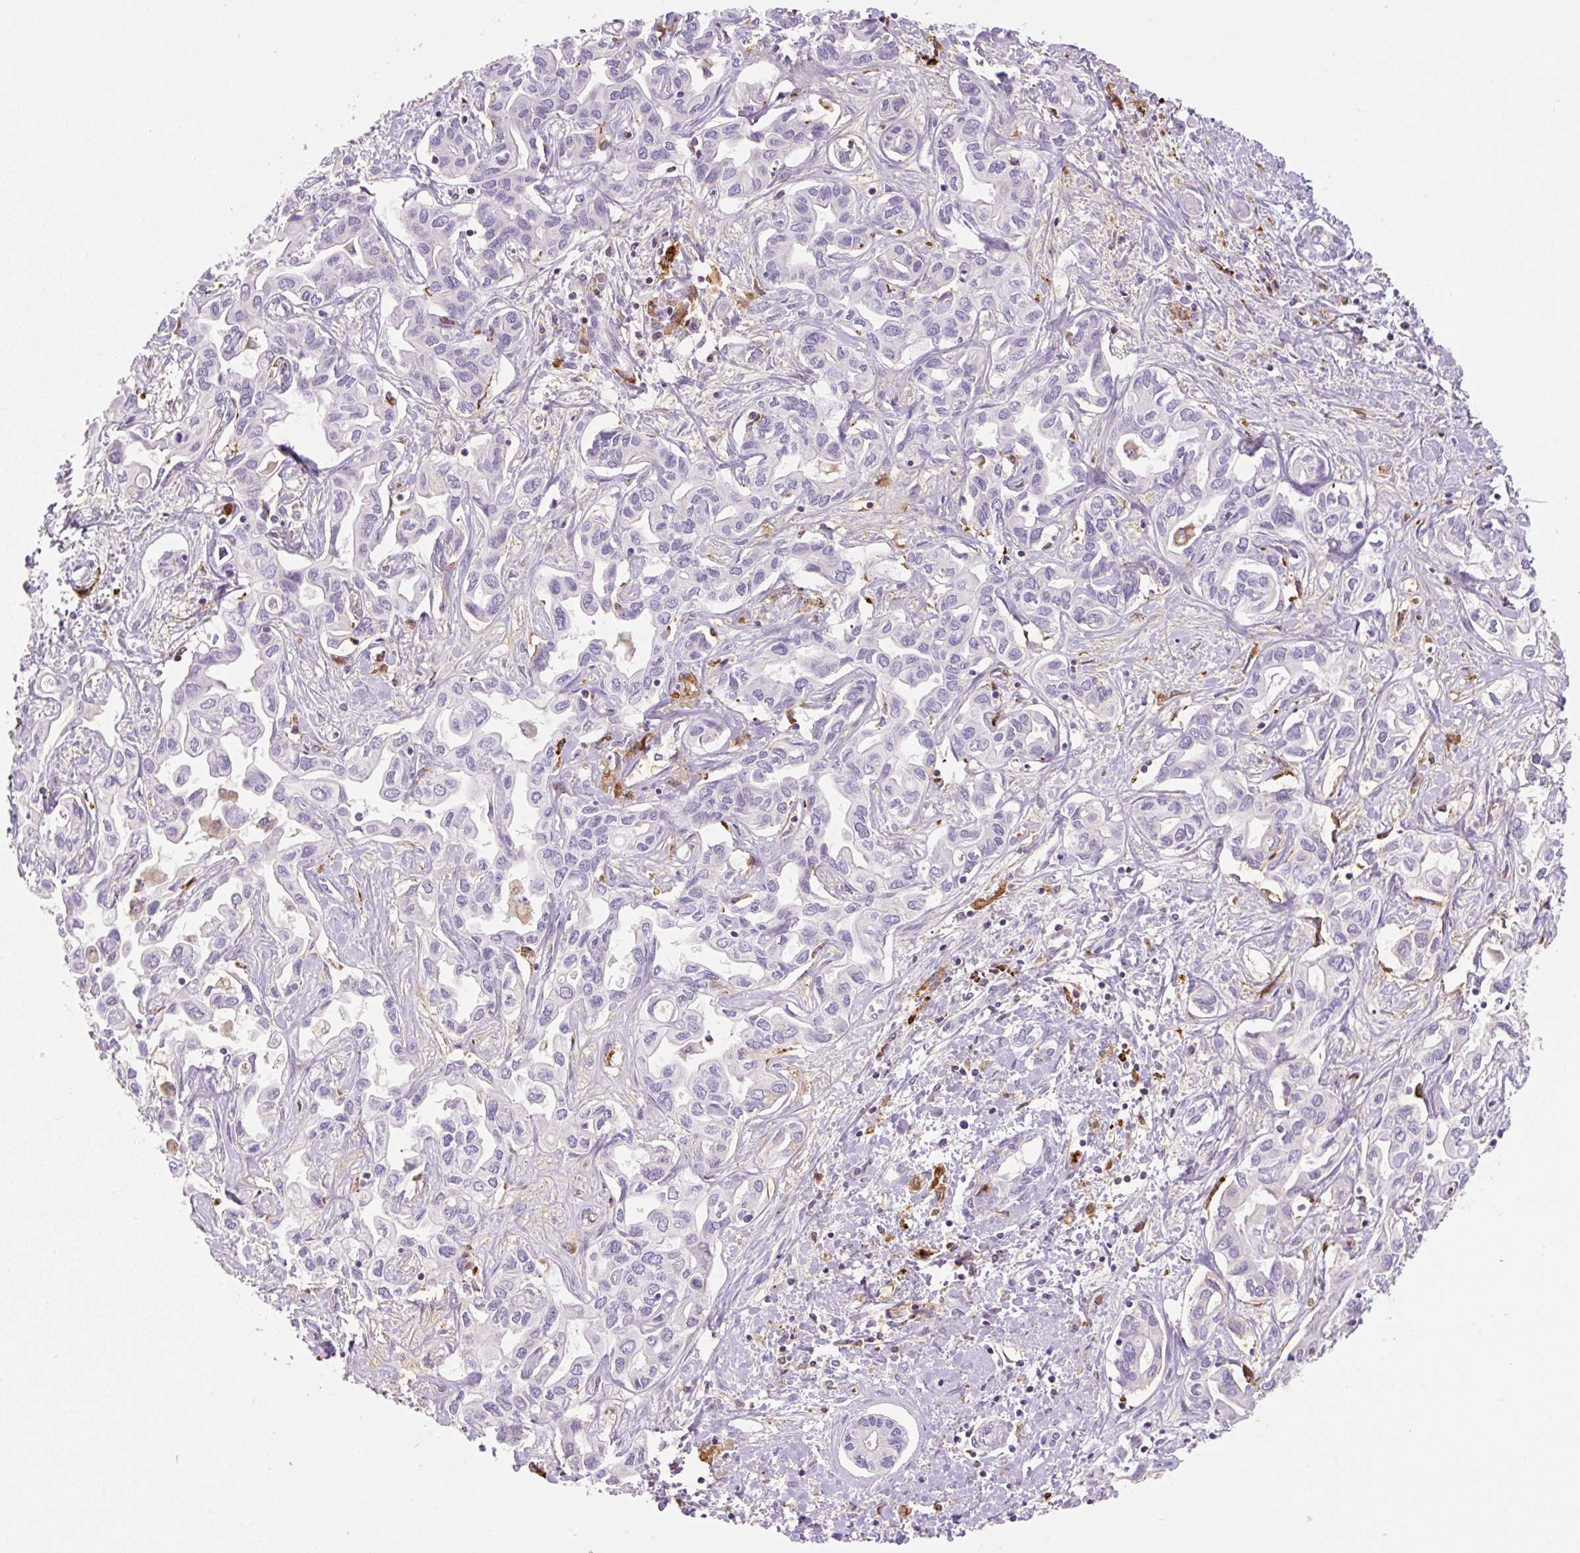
{"staining": {"intensity": "negative", "quantity": "none", "location": "none"}, "tissue": "liver cancer", "cell_type": "Tumor cells", "image_type": "cancer", "snomed": [{"axis": "morphology", "description": "Cholangiocarcinoma"}, {"axis": "topography", "description": "Liver"}], "caption": "DAB immunohistochemical staining of liver cancer (cholangiocarcinoma) shows no significant staining in tumor cells.", "gene": "TDRD15", "patient": {"sex": "female", "age": 64}}